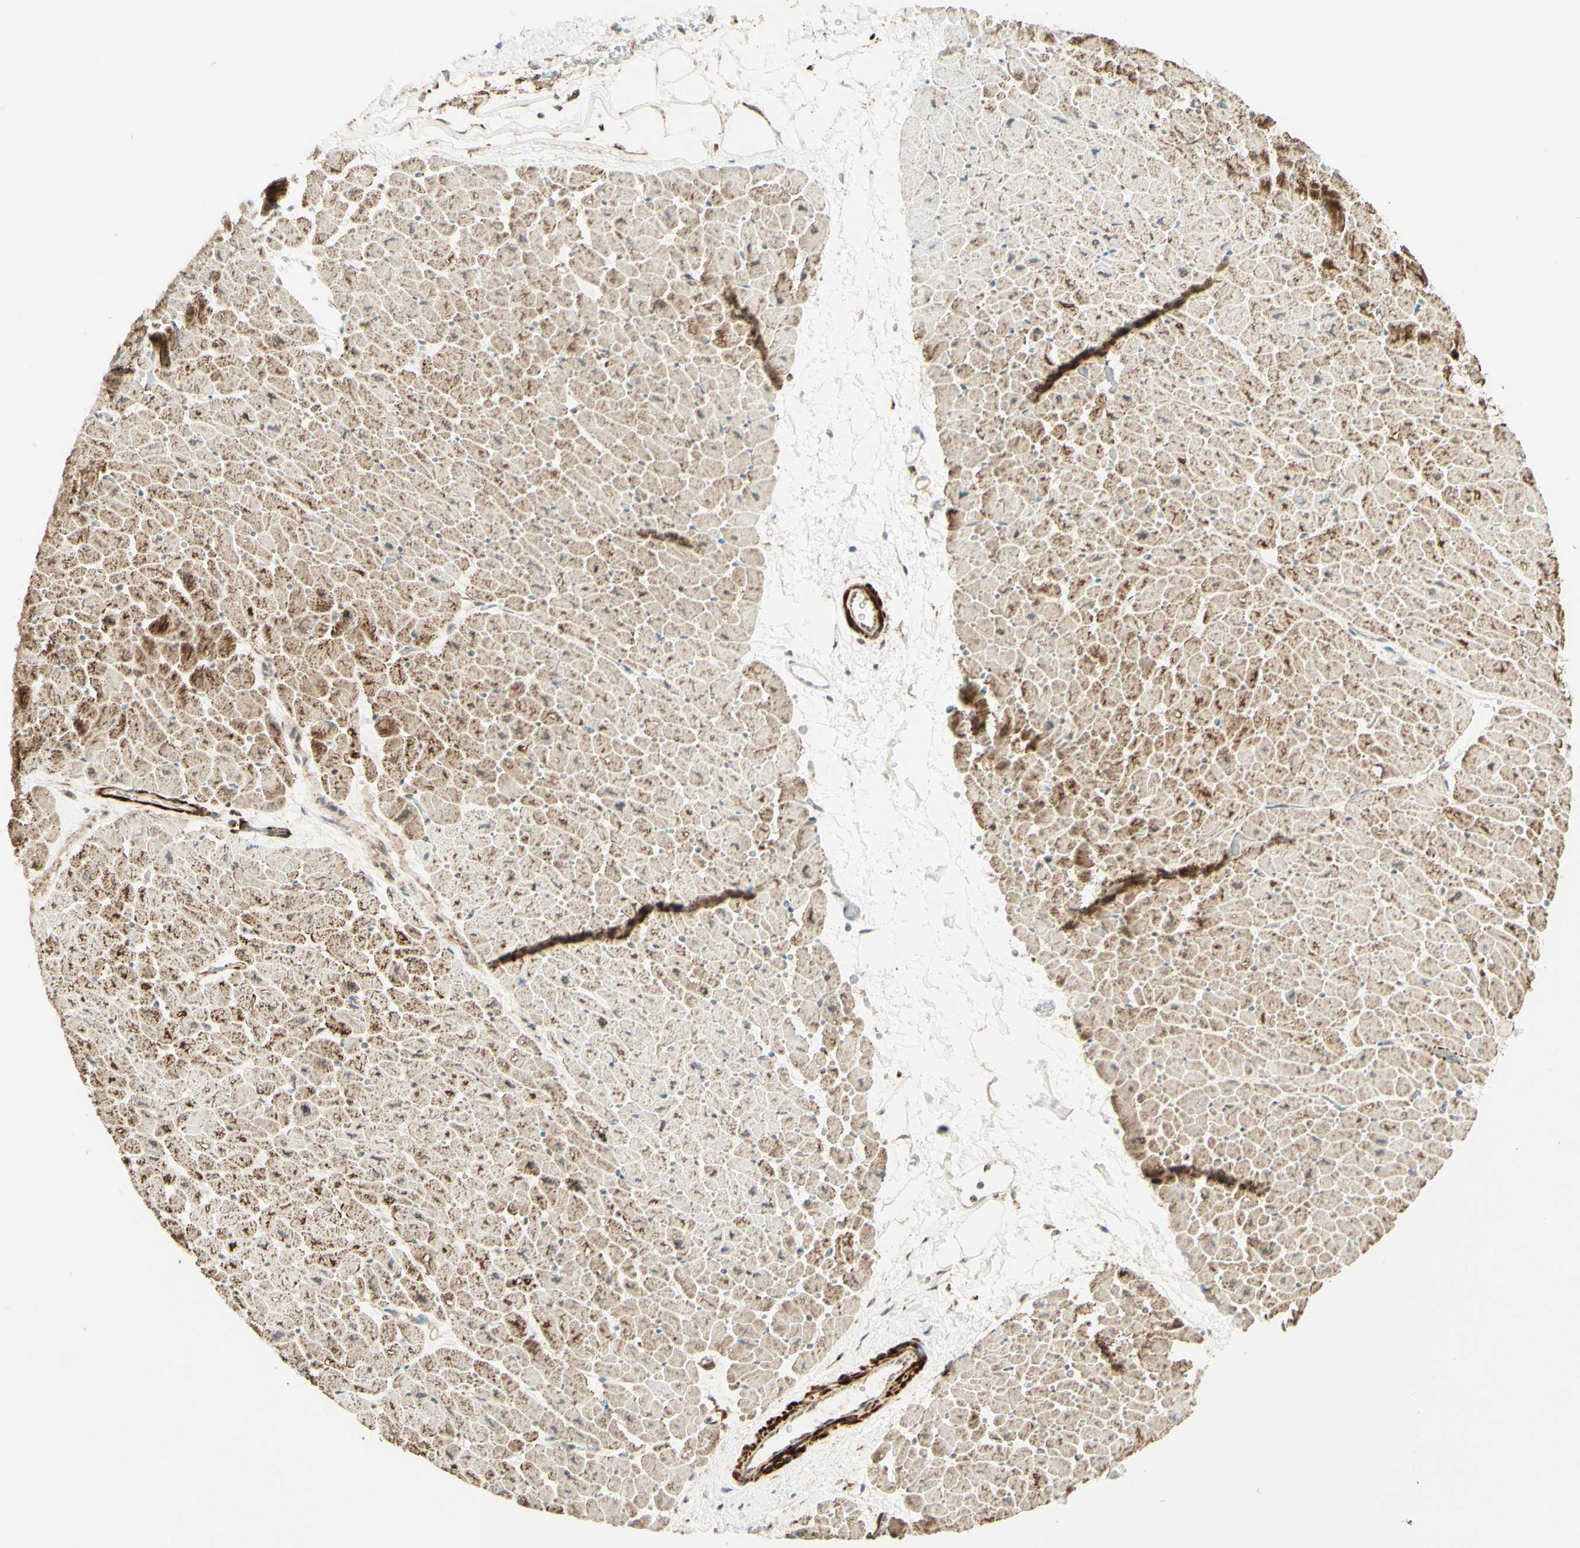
{"staining": {"intensity": "strong", "quantity": ">75%", "location": "cytoplasmic/membranous"}, "tissue": "heart muscle", "cell_type": "Cardiomyocytes", "image_type": "normal", "snomed": [{"axis": "morphology", "description": "Normal tissue, NOS"}, {"axis": "topography", "description": "Heart"}], "caption": "A histopathology image of human heart muscle stained for a protein reveals strong cytoplasmic/membranous brown staining in cardiomyocytes. The protein is stained brown, and the nuclei are stained in blue (DAB (3,3'-diaminobenzidine) IHC with brightfield microscopy, high magnification).", "gene": "DHRS3", "patient": {"sex": "male", "age": 45}}